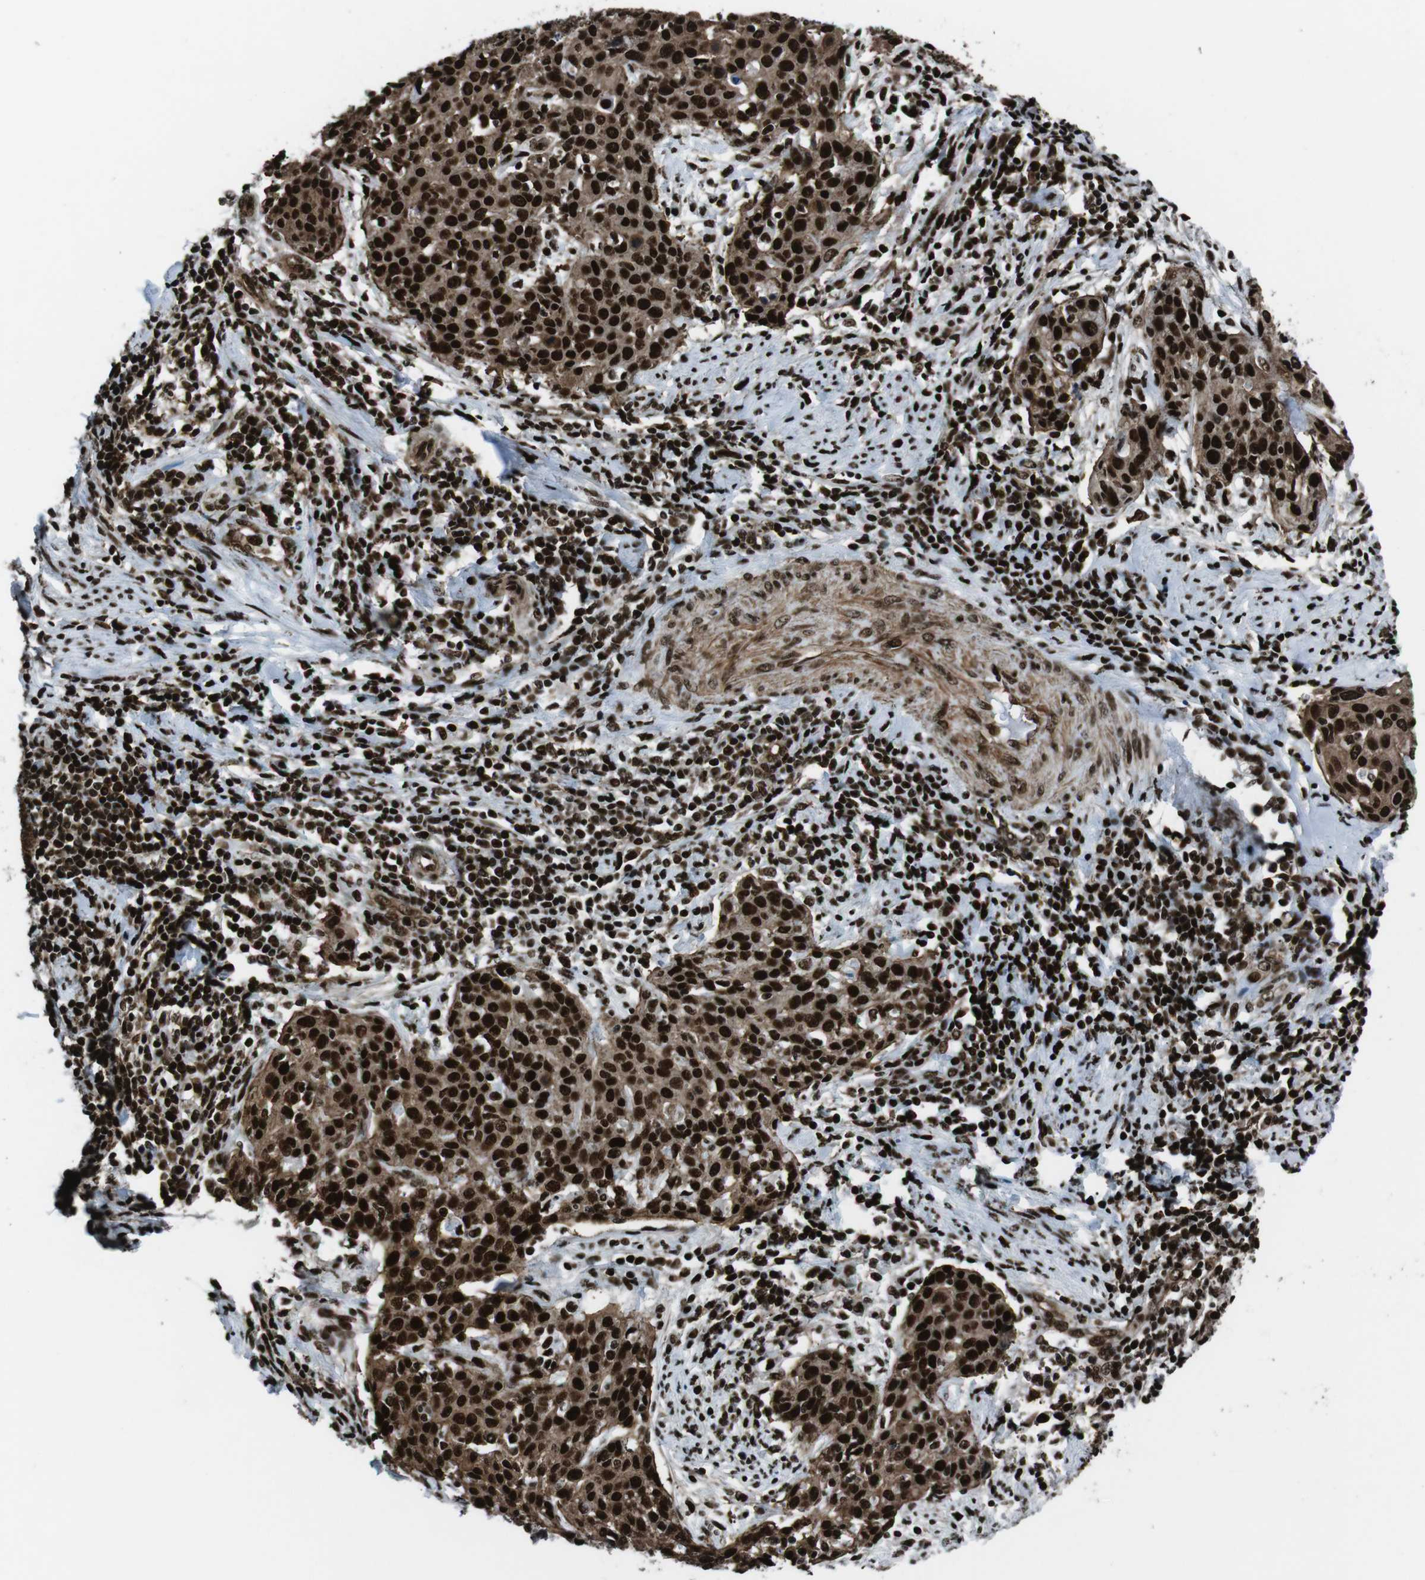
{"staining": {"intensity": "strong", "quantity": ">75%", "location": "cytoplasmic/membranous,nuclear"}, "tissue": "cervical cancer", "cell_type": "Tumor cells", "image_type": "cancer", "snomed": [{"axis": "morphology", "description": "Squamous cell carcinoma, NOS"}, {"axis": "topography", "description": "Cervix"}], "caption": "Human cervical squamous cell carcinoma stained with a brown dye displays strong cytoplasmic/membranous and nuclear positive expression in about >75% of tumor cells.", "gene": "HNRNPU", "patient": {"sex": "female", "age": 38}}